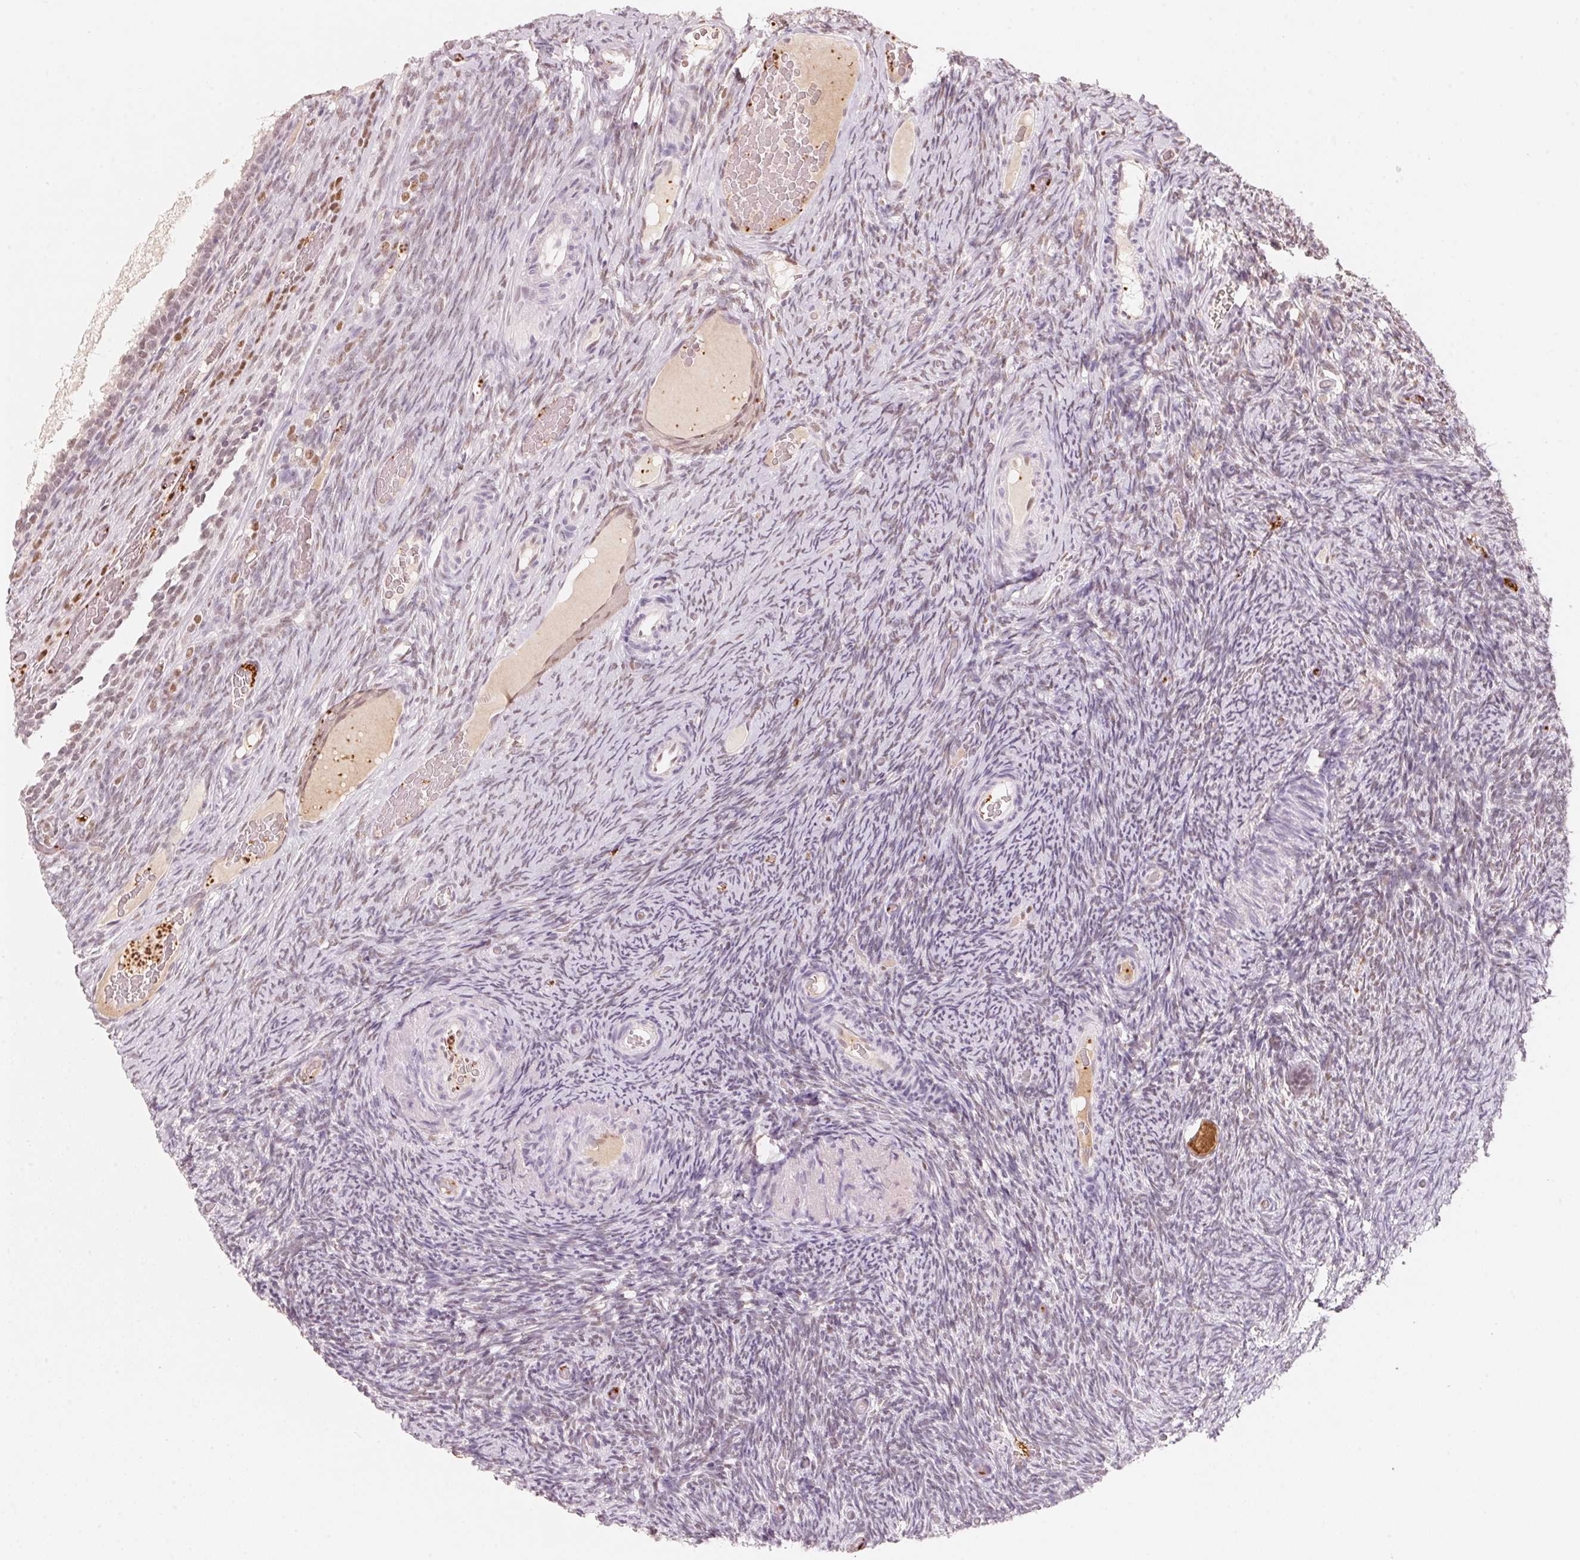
{"staining": {"intensity": "strong", "quantity": ">75%", "location": "cytoplasmic/membranous"}, "tissue": "ovary", "cell_type": "Follicle cells", "image_type": "normal", "snomed": [{"axis": "morphology", "description": "Normal tissue, NOS"}, {"axis": "topography", "description": "Ovary"}], "caption": "A micrograph showing strong cytoplasmic/membranous positivity in about >75% of follicle cells in unremarkable ovary, as visualized by brown immunohistochemical staining.", "gene": "ARHGAP22", "patient": {"sex": "female", "age": 34}}